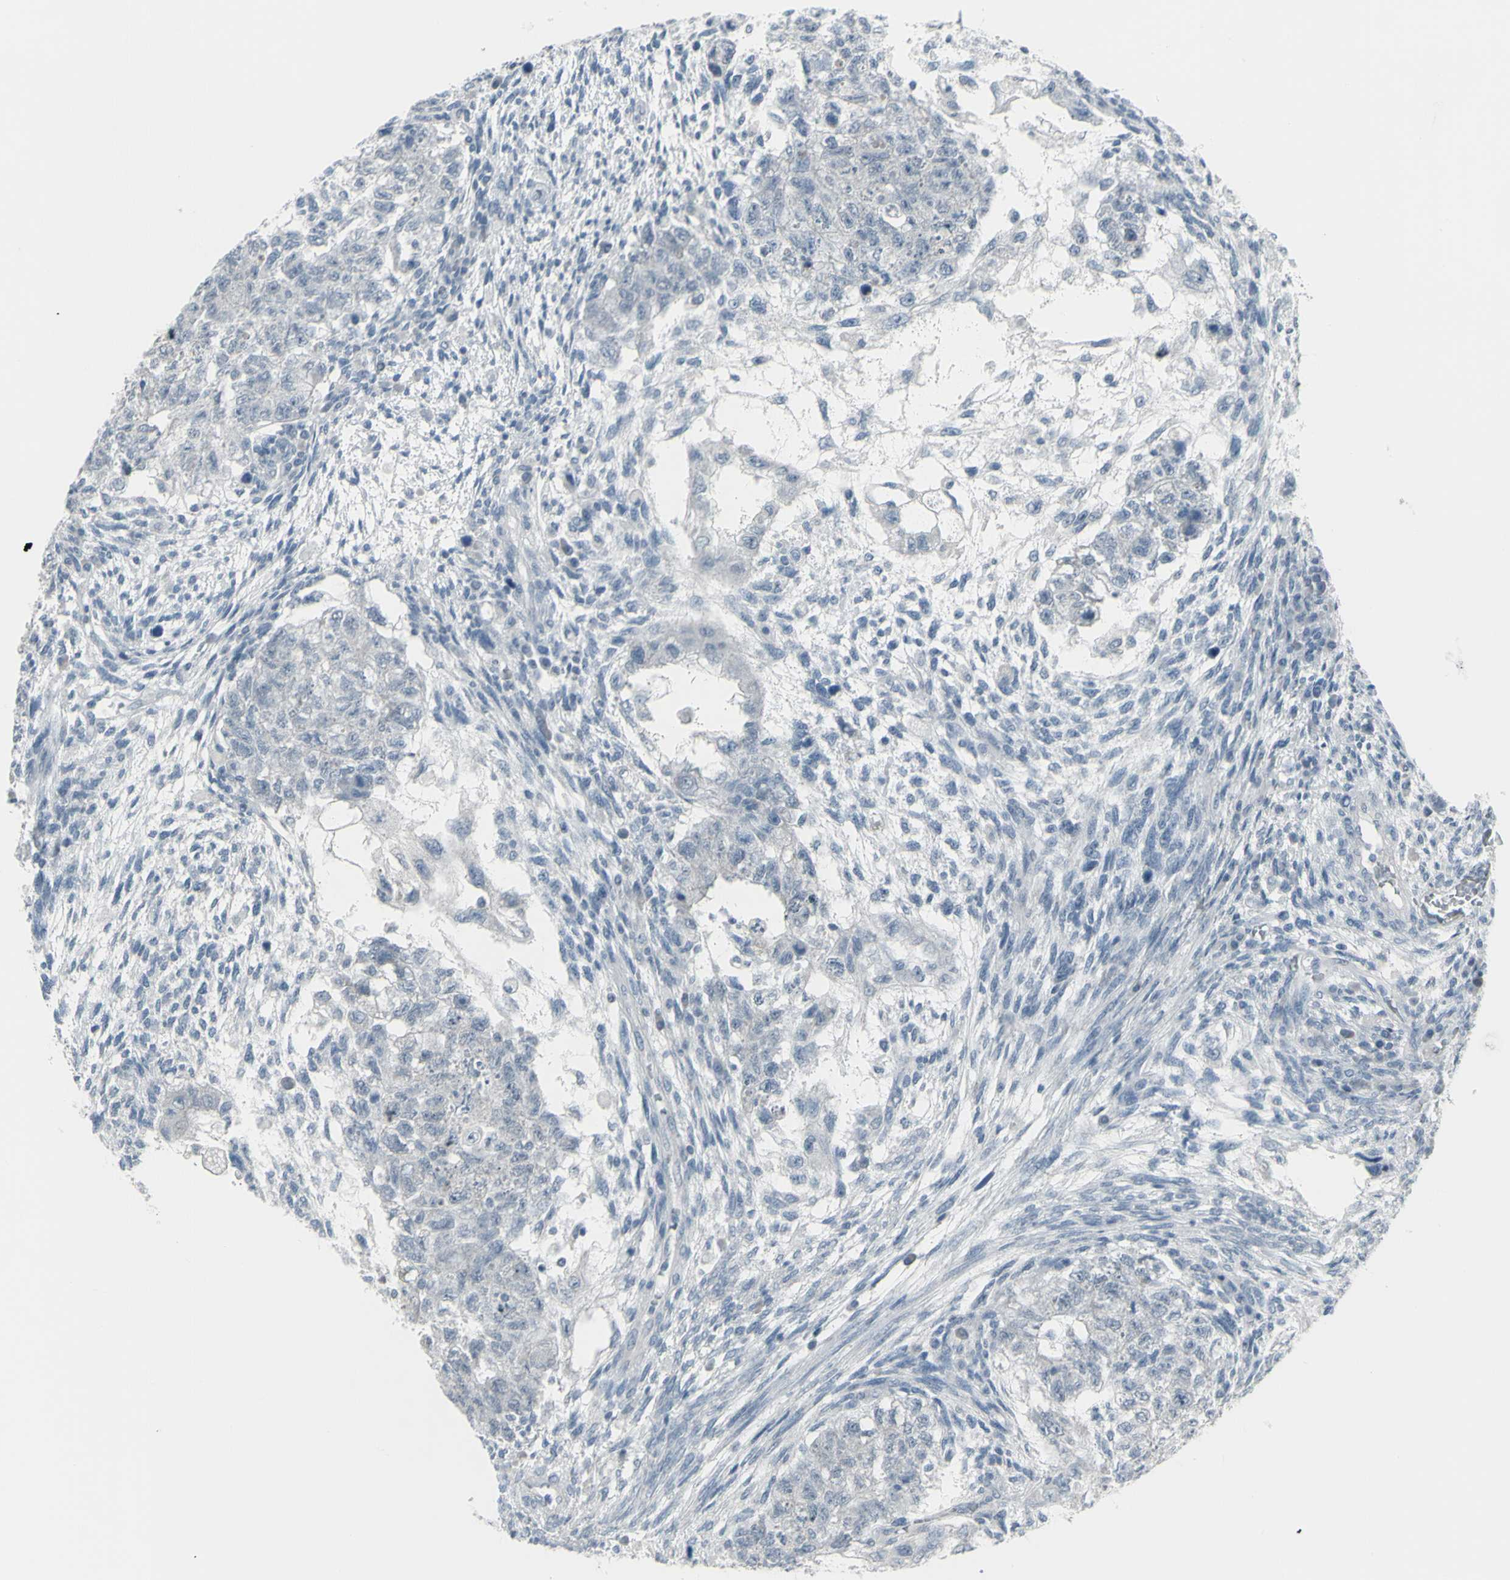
{"staining": {"intensity": "negative", "quantity": "none", "location": "none"}, "tissue": "testis cancer", "cell_type": "Tumor cells", "image_type": "cancer", "snomed": [{"axis": "morphology", "description": "Normal tissue, NOS"}, {"axis": "morphology", "description": "Carcinoma, Embryonal, NOS"}, {"axis": "topography", "description": "Testis"}], "caption": "IHC histopathology image of neoplastic tissue: human testis cancer stained with DAB (3,3'-diaminobenzidine) displays no significant protein expression in tumor cells. (Brightfield microscopy of DAB (3,3'-diaminobenzidine) IHC at high magnification).", "gene": "RAB3A", "patient": {"sex": "male", "age": 36}}